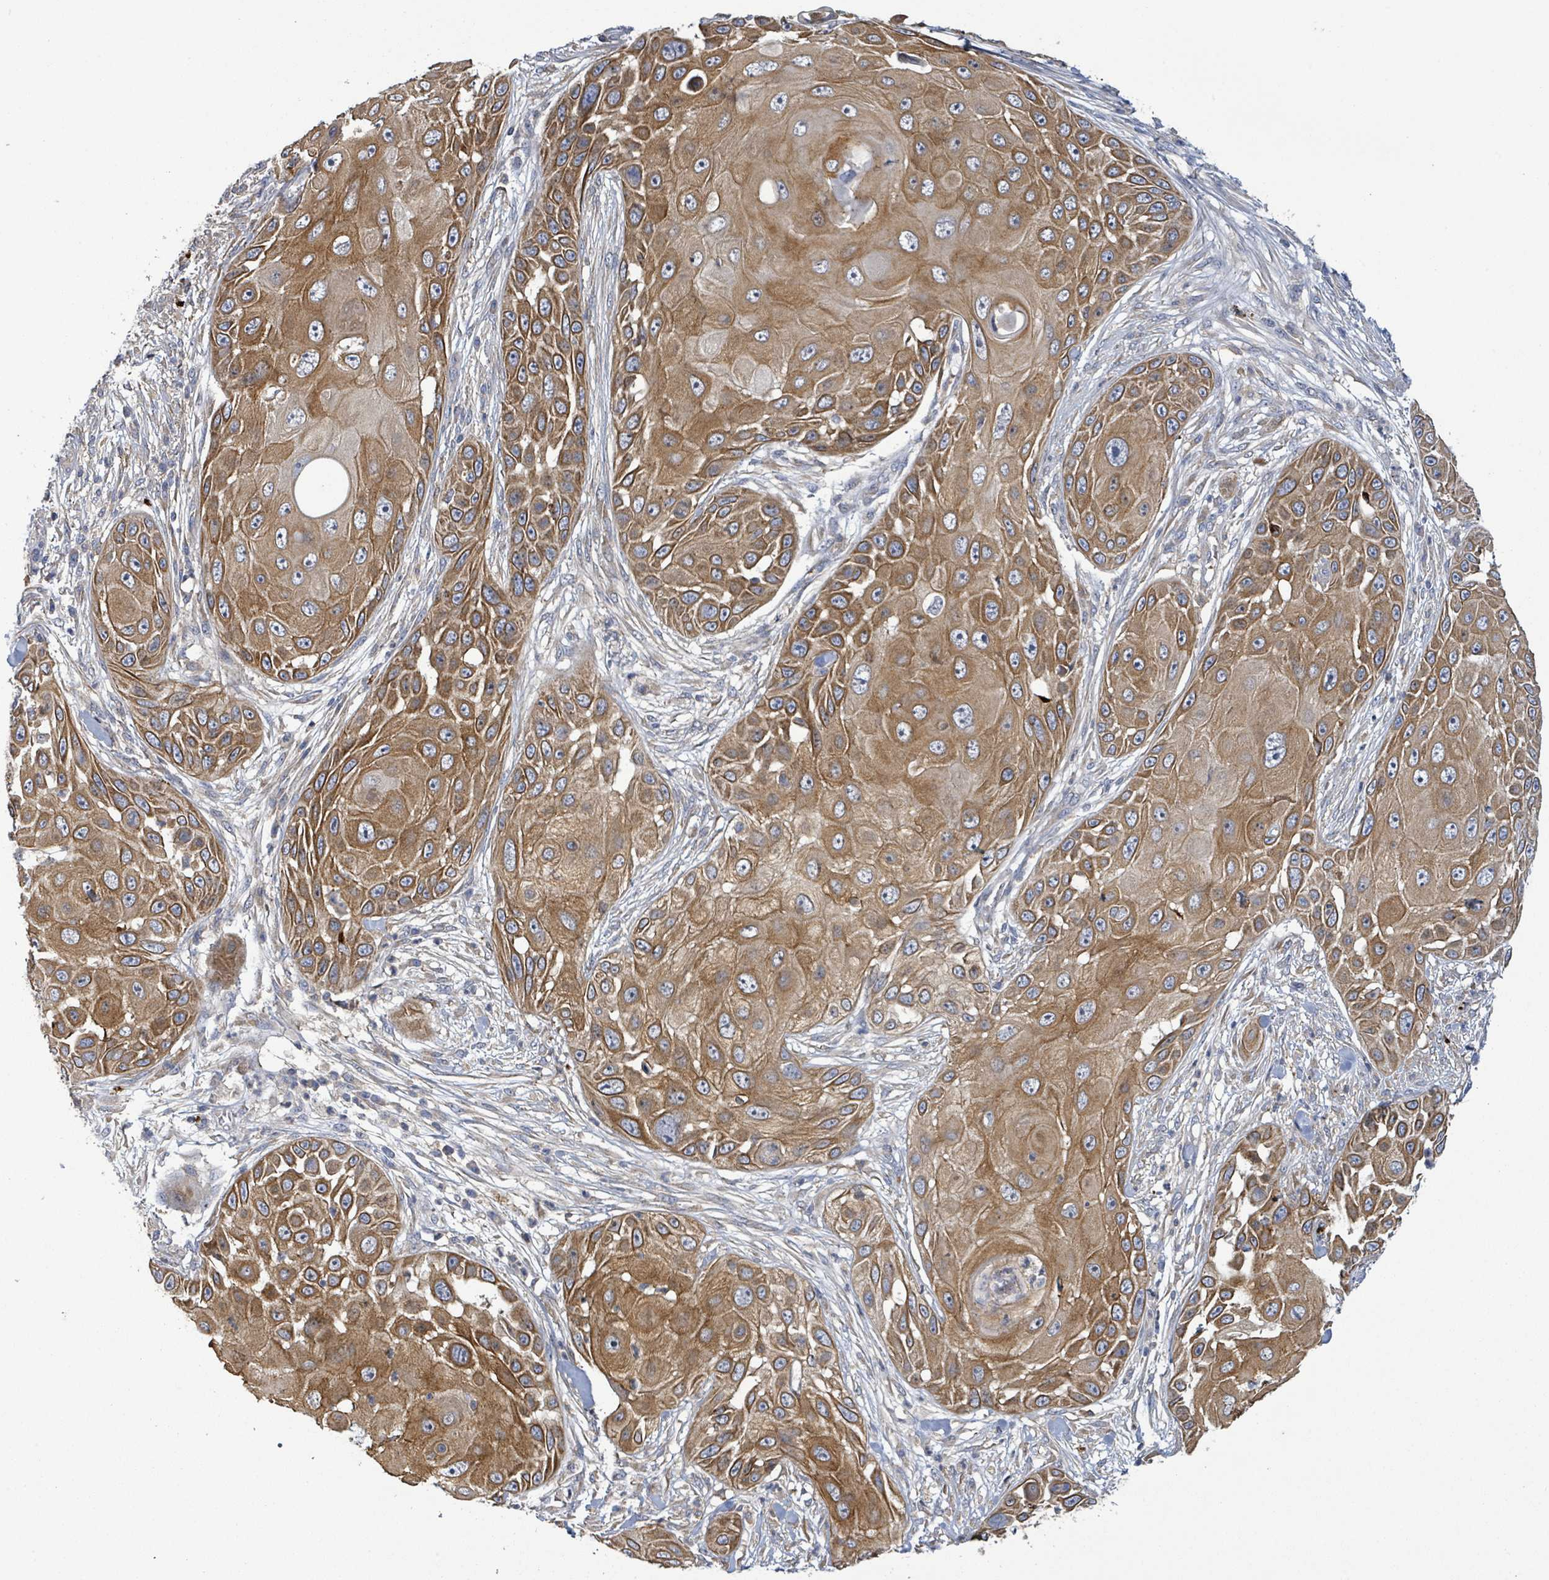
{"staining": {"intensity": "moderate", "quantity": ">75%", "location": "cytoplasmic/membranous"}, "tissue": "skin cancer", "cell_type": "Tumor cells", "image_type": "cancer", "snomed": [{"axis": "morphology", "description": "Squamous cell carcinoma, NOS"}, {"axis": "topography", "description": "Skin"}], "caption": "Squamous cell carcinoma (skin) stained with DAB immunohistochemistry (IHC) exhibits medium levels of moderate cytoplasmic/membranous staining in approximately >75% of tumor cells.", "gene": "PLAAT1", "patient": {"sex": "female", "age": 44}}